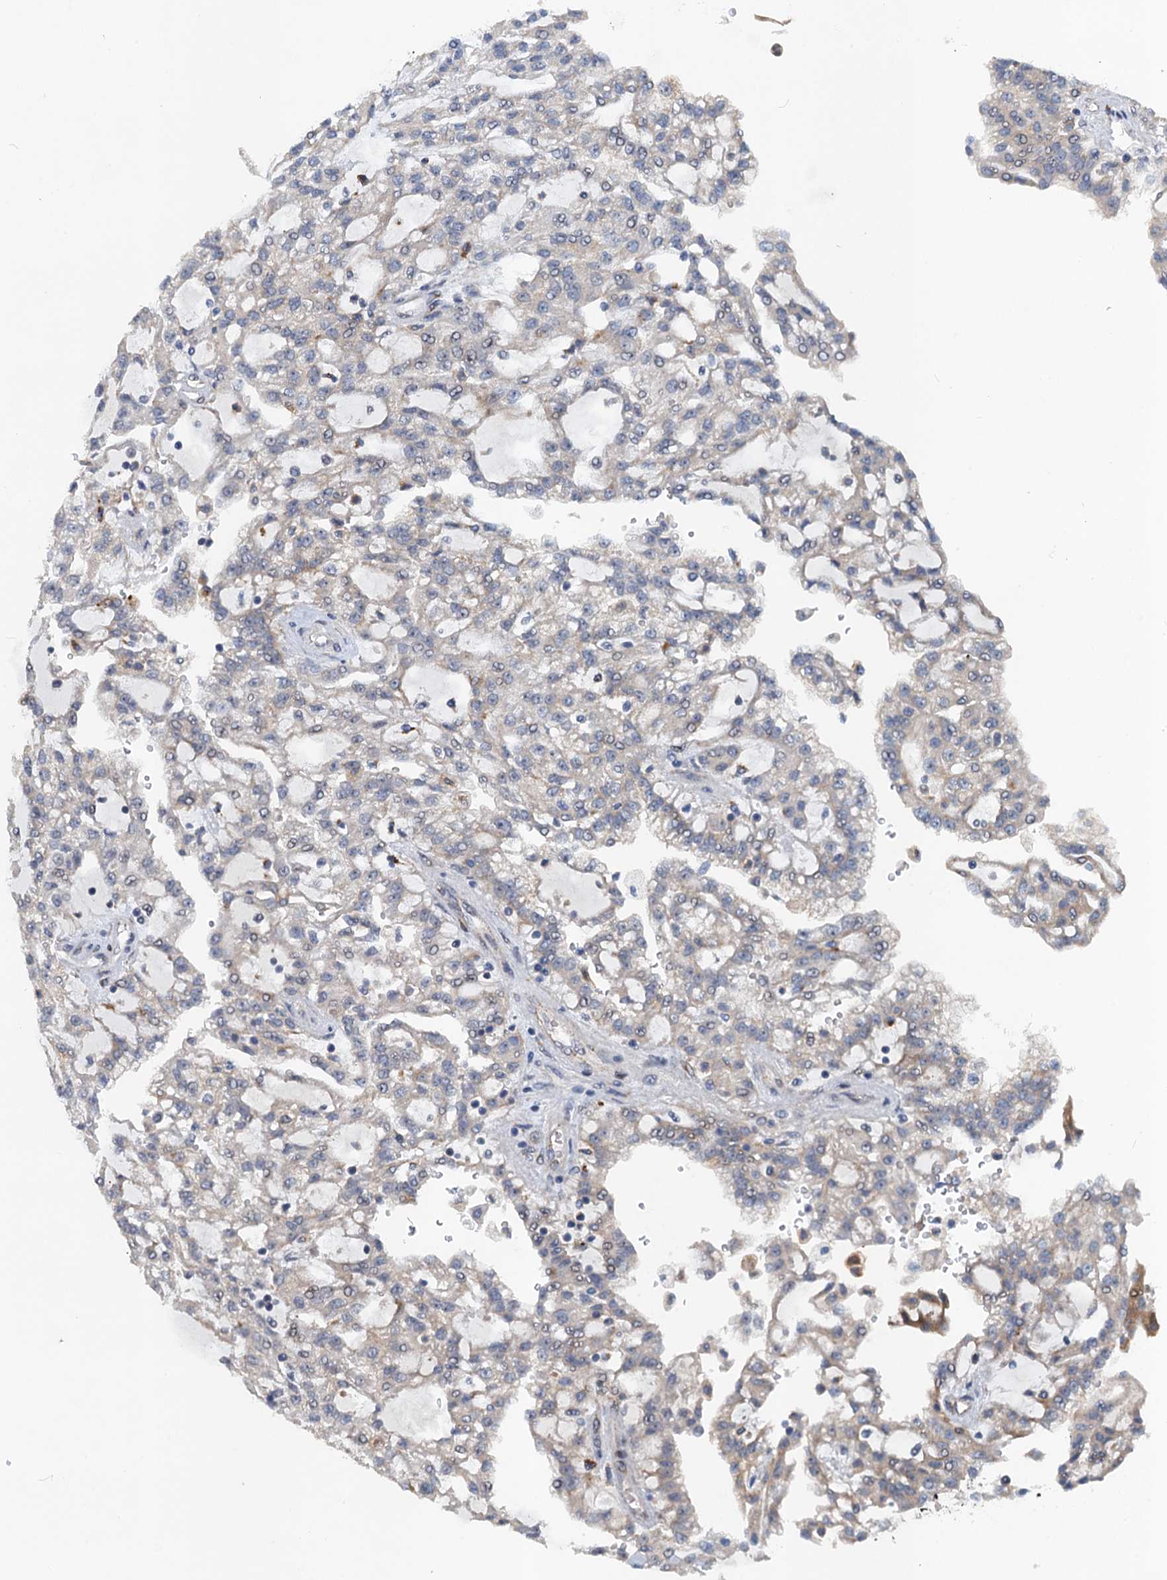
{"staining": {"intensity": "negative", "quantity": "none", "location": "none"}, "tissue": "renal cancer", "cell_type": "Tumor cells", "image_type": "cancer", "snomed": [{"axis": "morphology", "description": "Adenocarcinoma, NOS"}, {"axis": "topography", "description": "Kidney"}], "caption": "High power microscopy photomicrograph of an immunohistochemistry micrograph of renal cancer, revealing no significant expression in tumor cells.", "gene": "NBEA", "patient": {"sex": "male", "age": 63}}